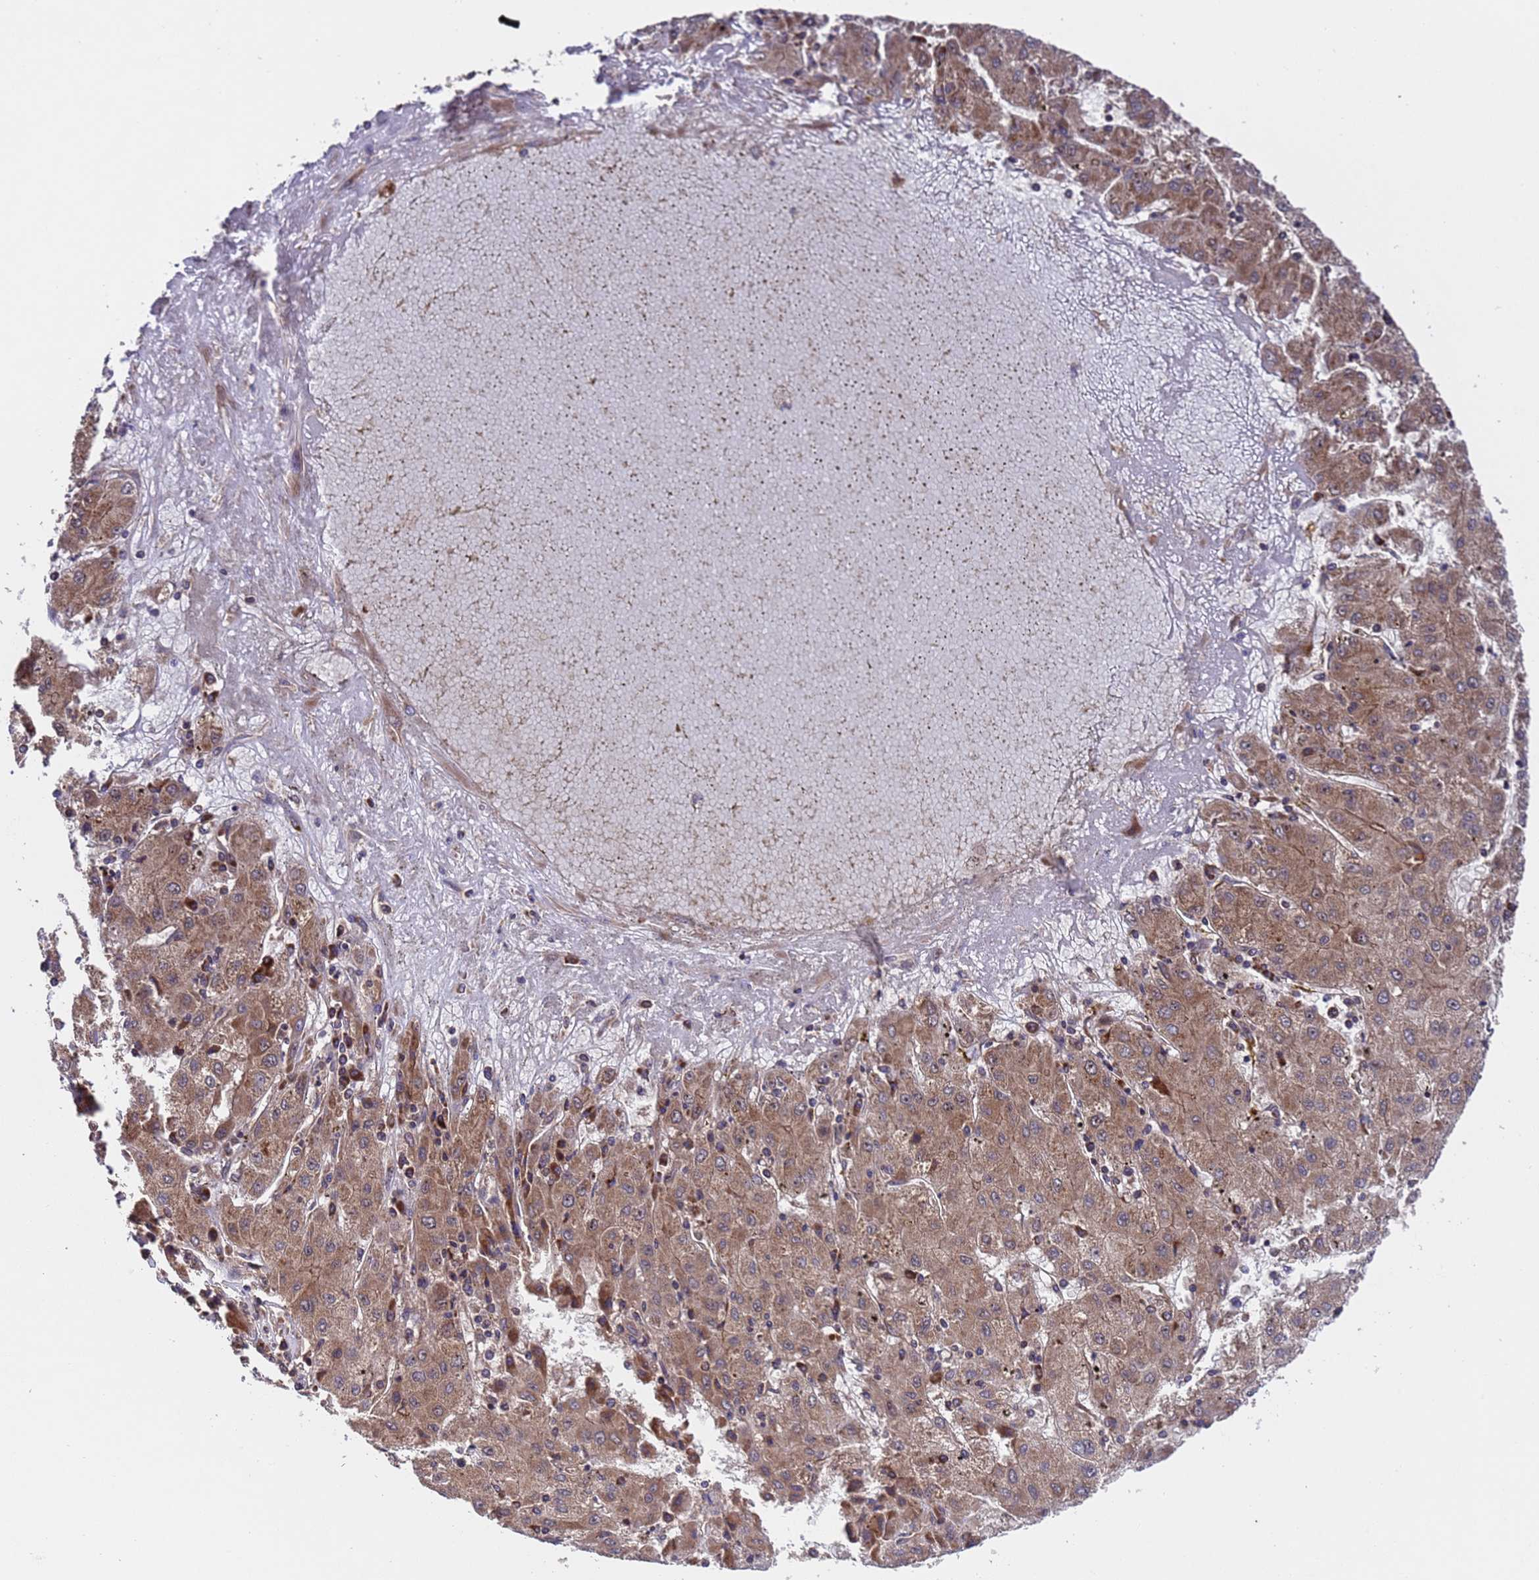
{"staining": {"intensity": "moderate", "quantity": ">75%", "location": "cytoplasmic/membranous"}, "tissue": "liver cancer", "cell_type": "Tumor cells", "image_type": "cancer", "snomed": [{"axis": "morphology", "description": "Carcinoma, Hepatocellular, NOS"}, {"axis": "topography", "description": "Liver"}], "caption": "A photomicrograph of human liver cancer (hepatocellular carcinoma) stained for a protein displays moderate cytoplasmic/membranous brown staining in tumor cells. The protein of interest is shown in brown color, while the nuclei are stained blue.", "gene": "TSR3", "patient": {"sex": "male", "age": 72}}